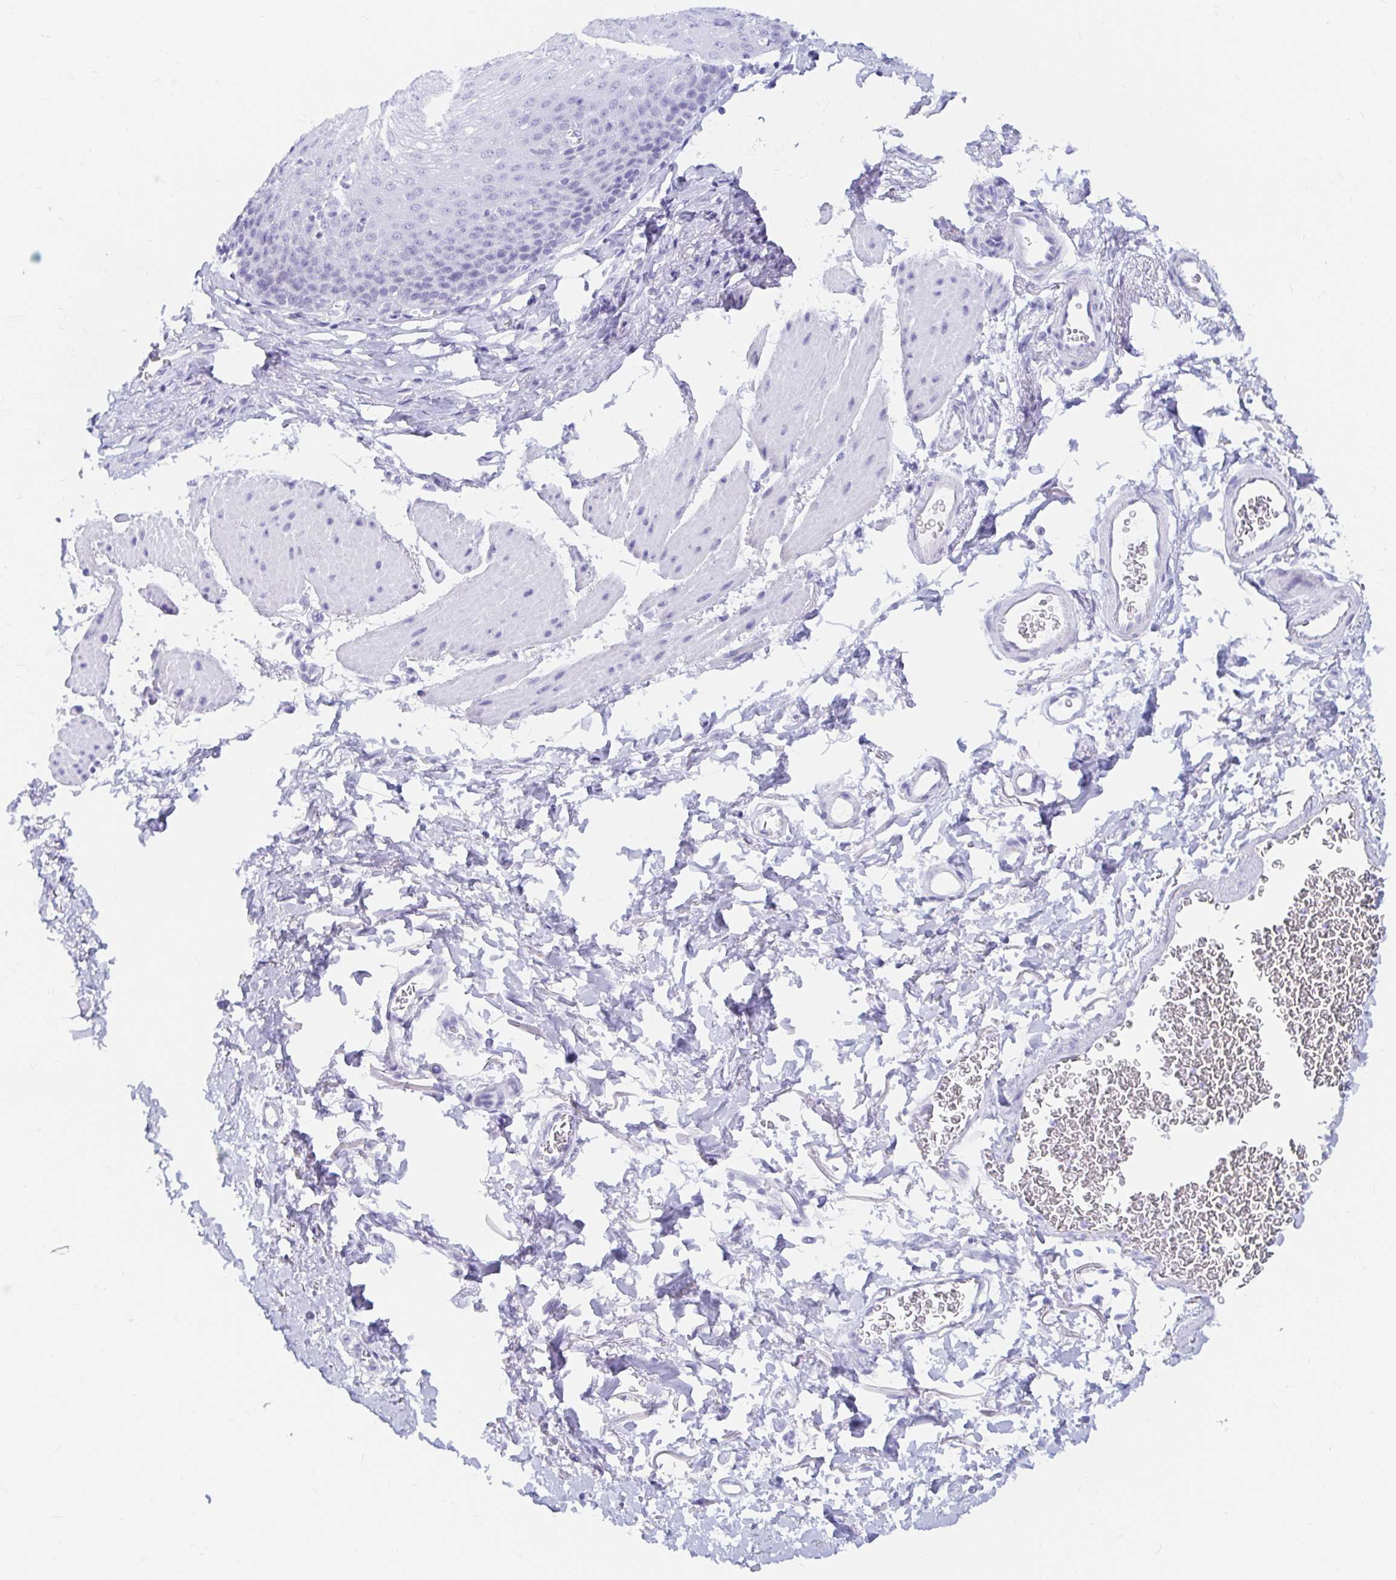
{"staining": {"intensity": "negative", "quantity": "none", "location": "none"}, "tissue": "esophagus", "cell_type": "Squamous epithelial cells", "image_type": "normal", "snomed": [{"axis": "morphology", "description": "Normal tissue, NOS"}, {"axis": "topography", "description": "Esophagus"}], "caption": "A high-resolution histopathology image shows IHC staining of unremarkable esophagus, which exhibits no significant positivity in squamous epithelial cells.", "gene": "OR6T1", "patient": {"sex": "female", "age": 81}}